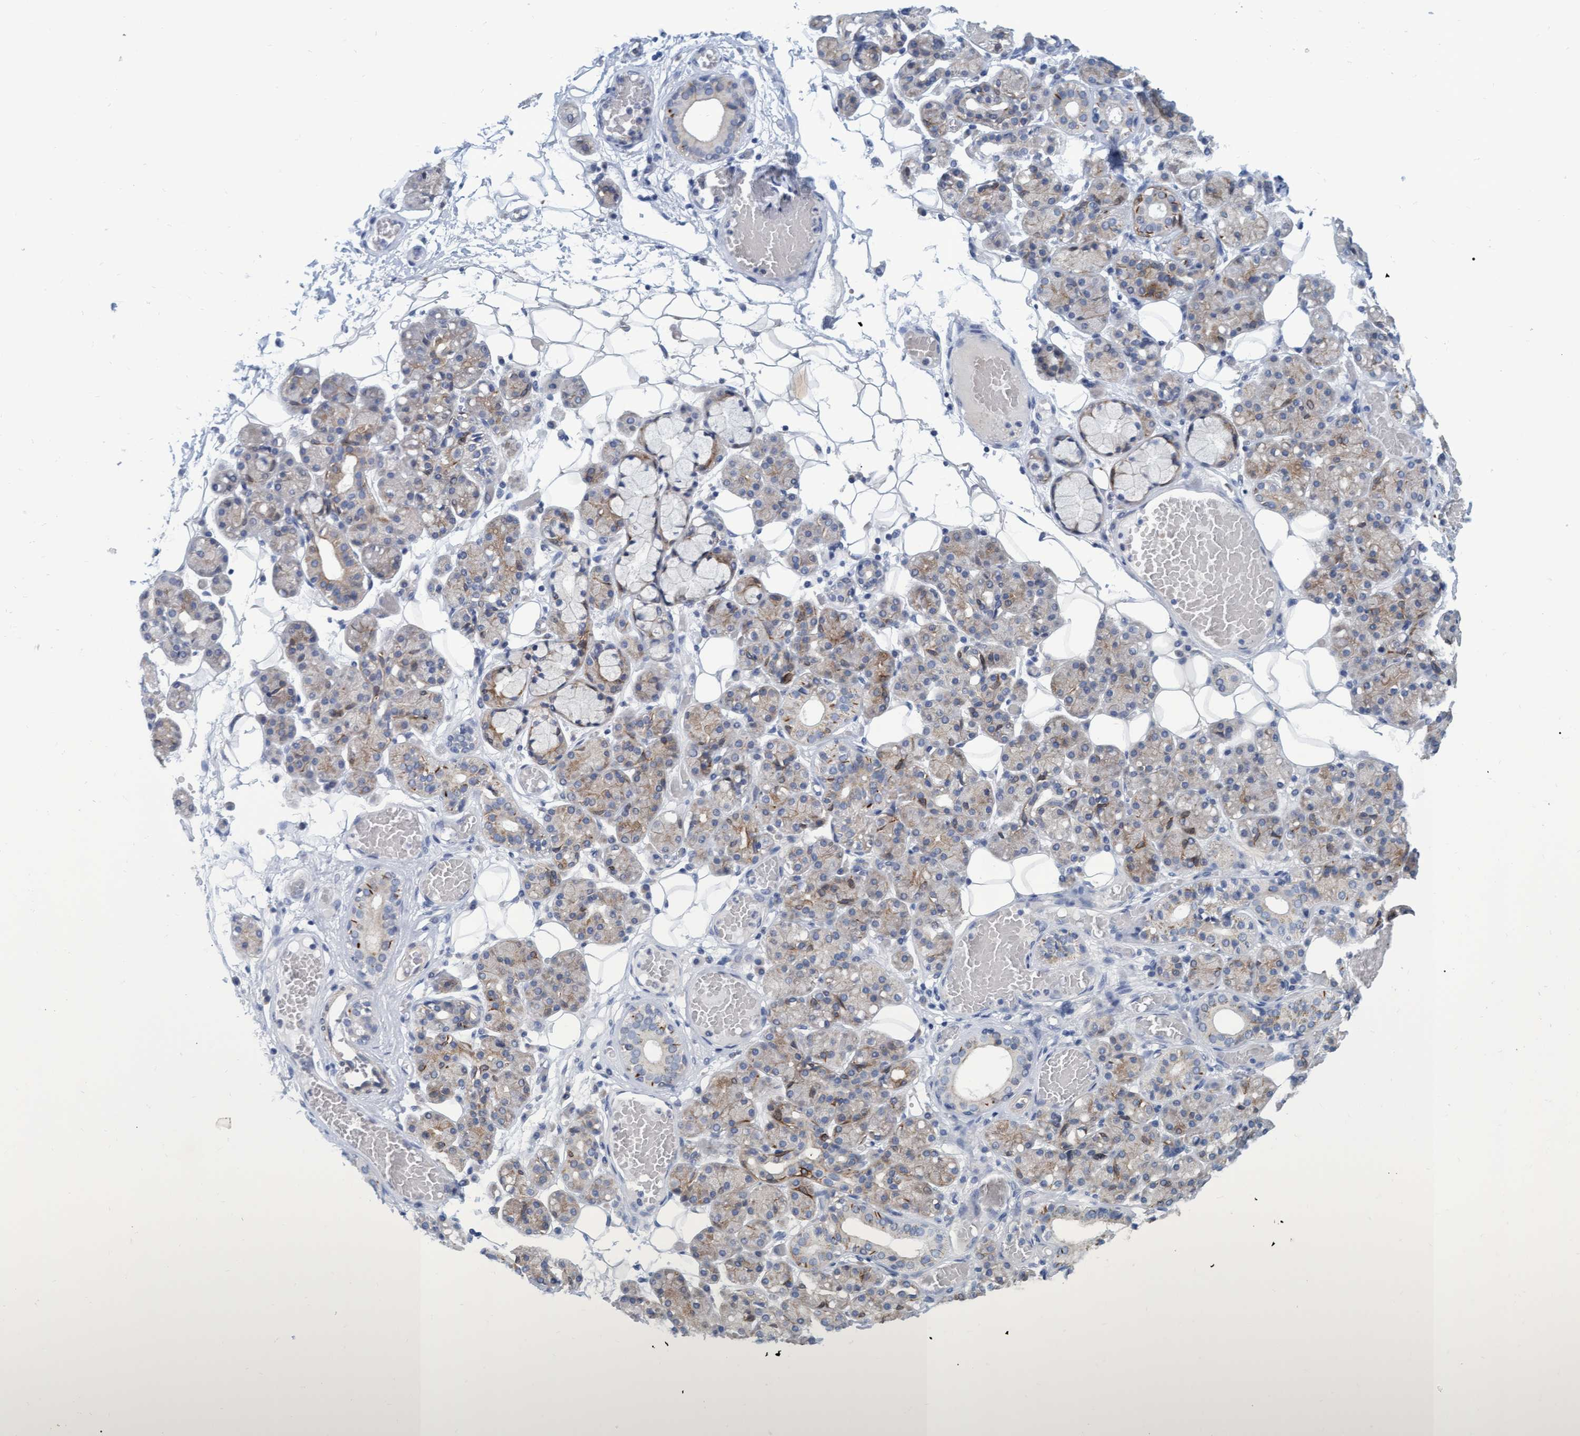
{"staining": {"intensity": "weak", "quantity": "<25%", "location": "cytoplasmic/membranous"}, "tissue": "salivary gland", "cell_type": "Glandular cells", "image_type": "normal", "snomed": [{"axis": "morphology", "description": "Normal tissue, NOS"}, {"axis": "topography", "description": "Salivary gland"}], "caption": "Immunohistochemistry (IHC) image of benign salivary gland stained for a protein (brown), which shows no staining in glandular cells.", "gene": "SSTR3", "patient": {"sex": "male", "age": 63}}